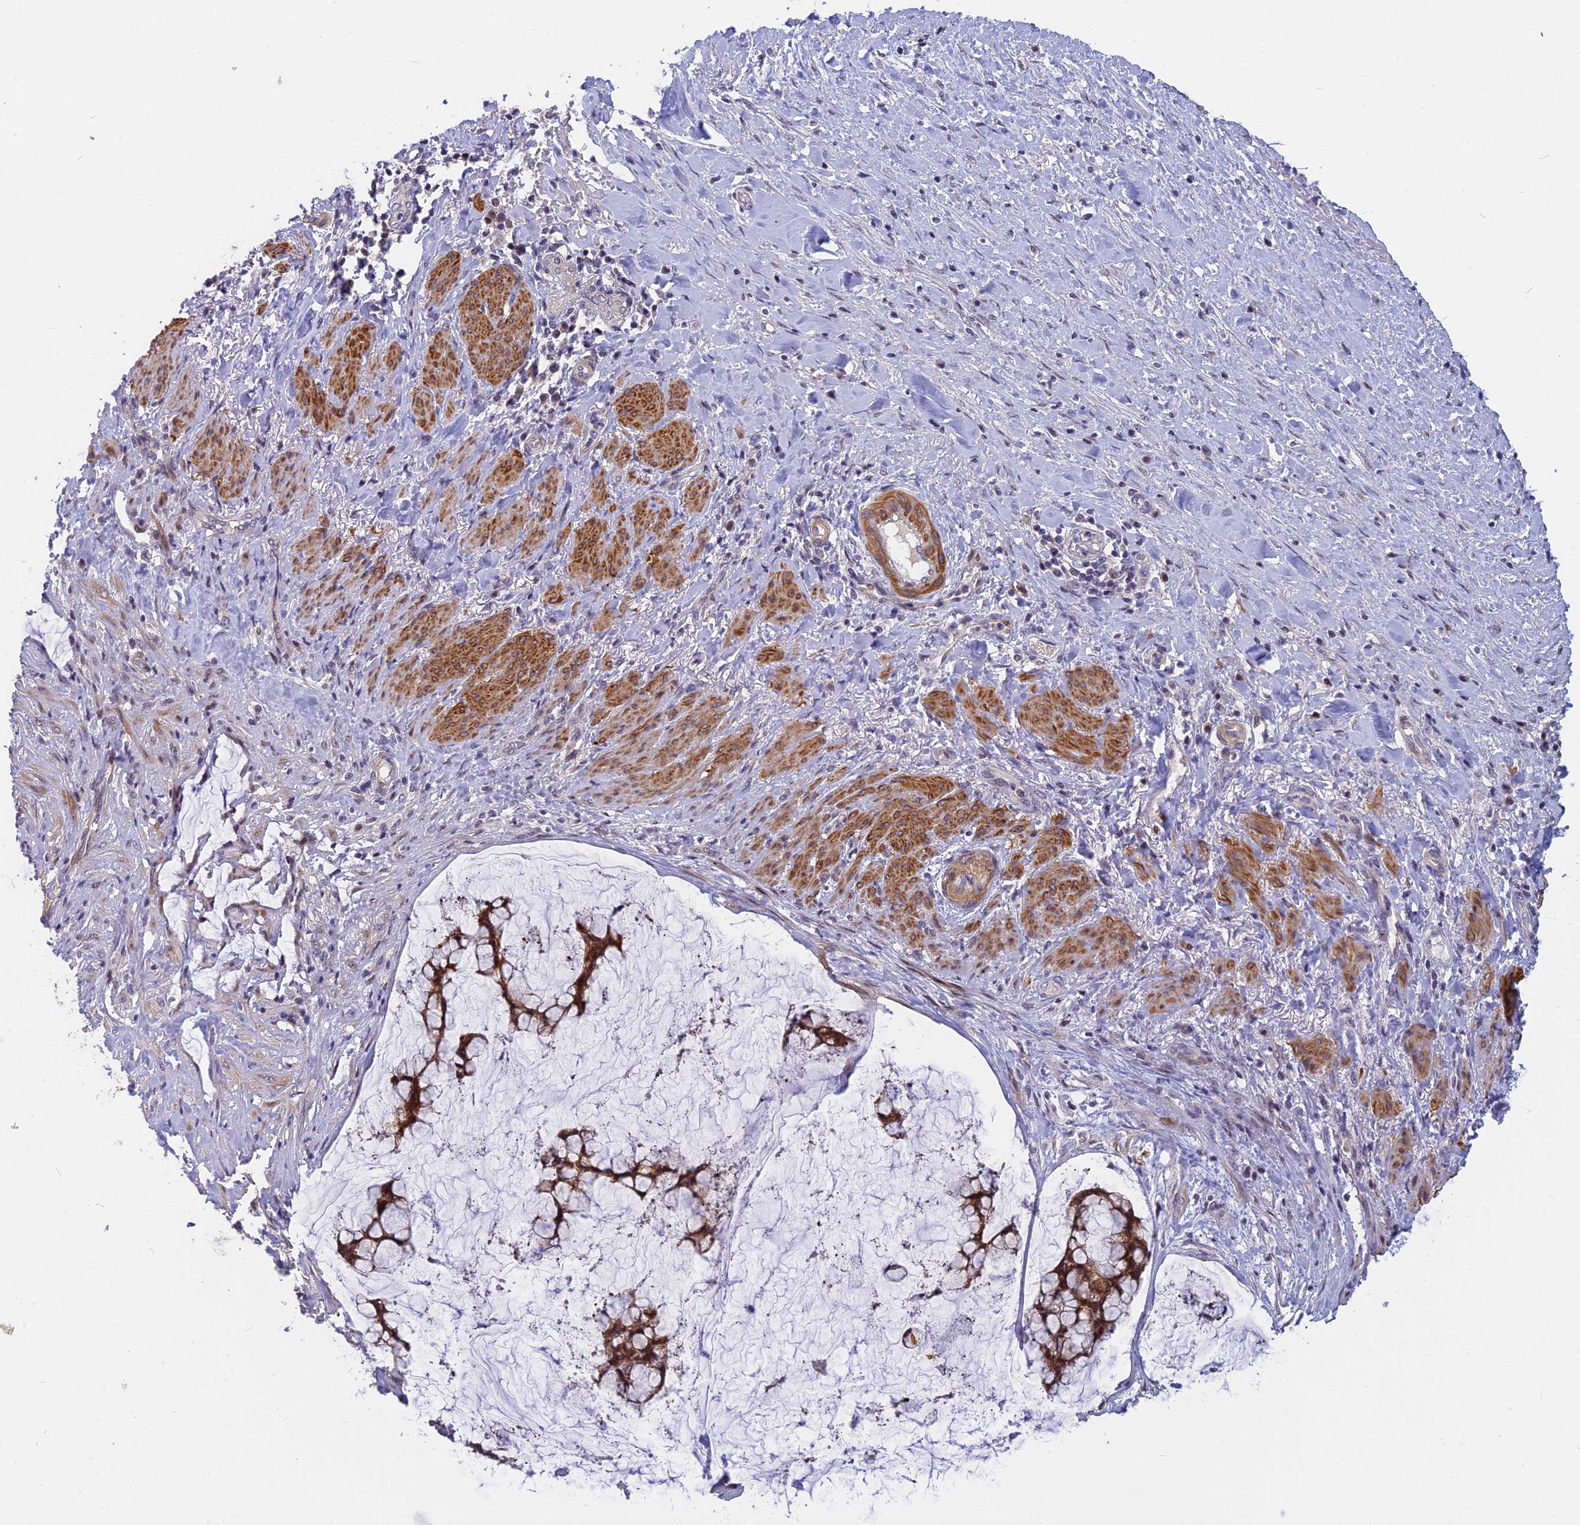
{"staining": {"intensity": "strong", "quantity": ">75%", "location": "cytoplasmic/membranous"}, "tissue": "ovarian cancer", "cell_type": "Tumor cells", "image_type": "cancer", "snomed": [{"axis": "morphology", "description": "Cystadenocarcinoma, mucinous, NOS"}, {"axis": "topography", "description": "Ovary"}], "caption": "Immunohistochemistry (IHC) (DAB) staining of human mucinous cystadenocarcinoma (ovarian) demonstrates strong cytoplasmic/membranous protein staining in about >75% of tumor cells. The protein of interest is shown in brown color, while the nuclei are stained blue.", "gene": "ANKRD34B", "patient": {"sex": "female", "age": 42}}